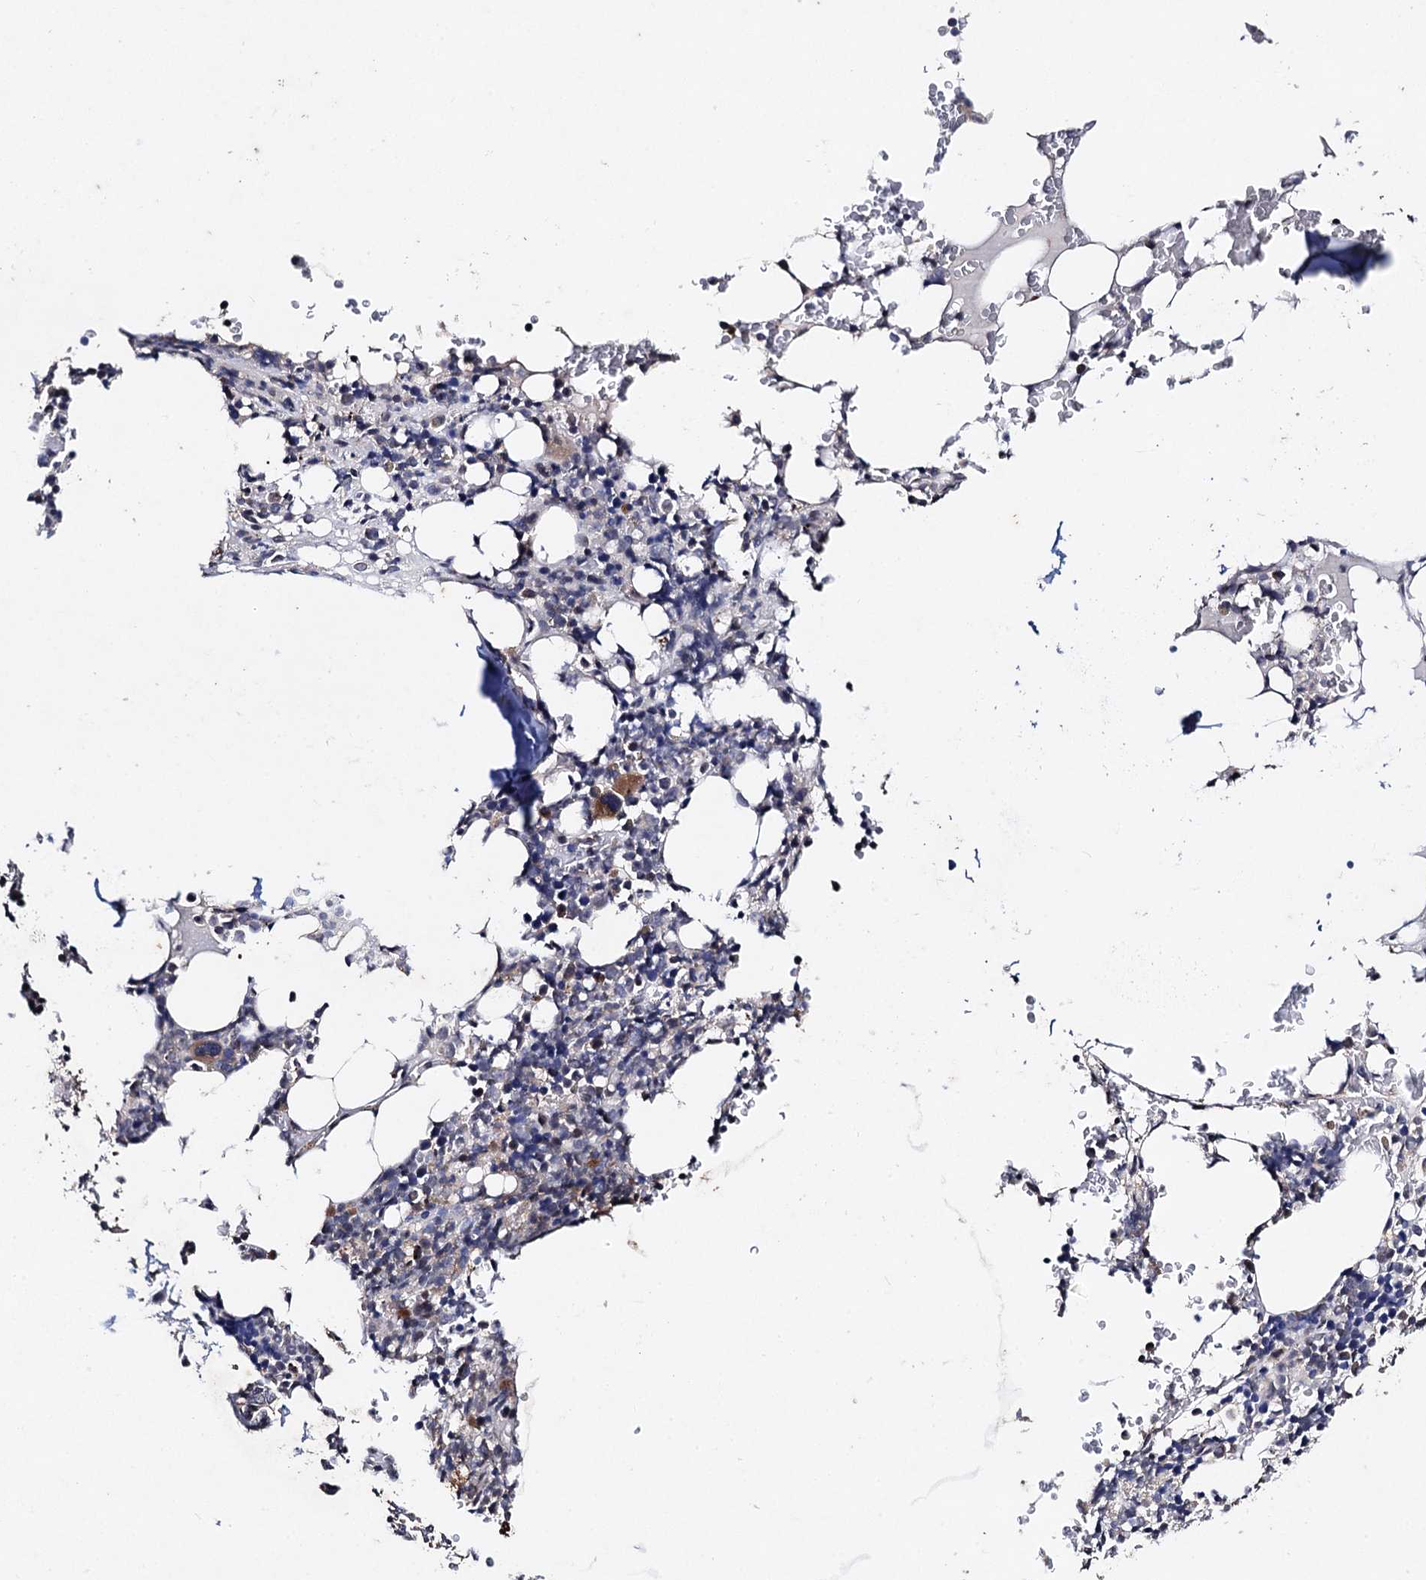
{"staining": {"intensity": "moderate", "quantity": "<25%", "location": "cytoplasmic/membranous"}, "tissue": "bone marrow", "cell_type": "Hematopoietic cells", "image_type": "normal", "snomed": [{"axis": "morphology", "description": "Normal tissue, NOS"}, {"axis": "topography", "description": "Bone marrow"}], "caption": "This photomicrograph reveals normal bone marrow stained with IHC to label a protein in brown. The cytoplasmic/membranous of hematopoietic cells show moderate positivity for the protein. Nuclei are counter-stained blue.", "gene": "PPTC7", "patient": {"sex": "male", "age": 58}}